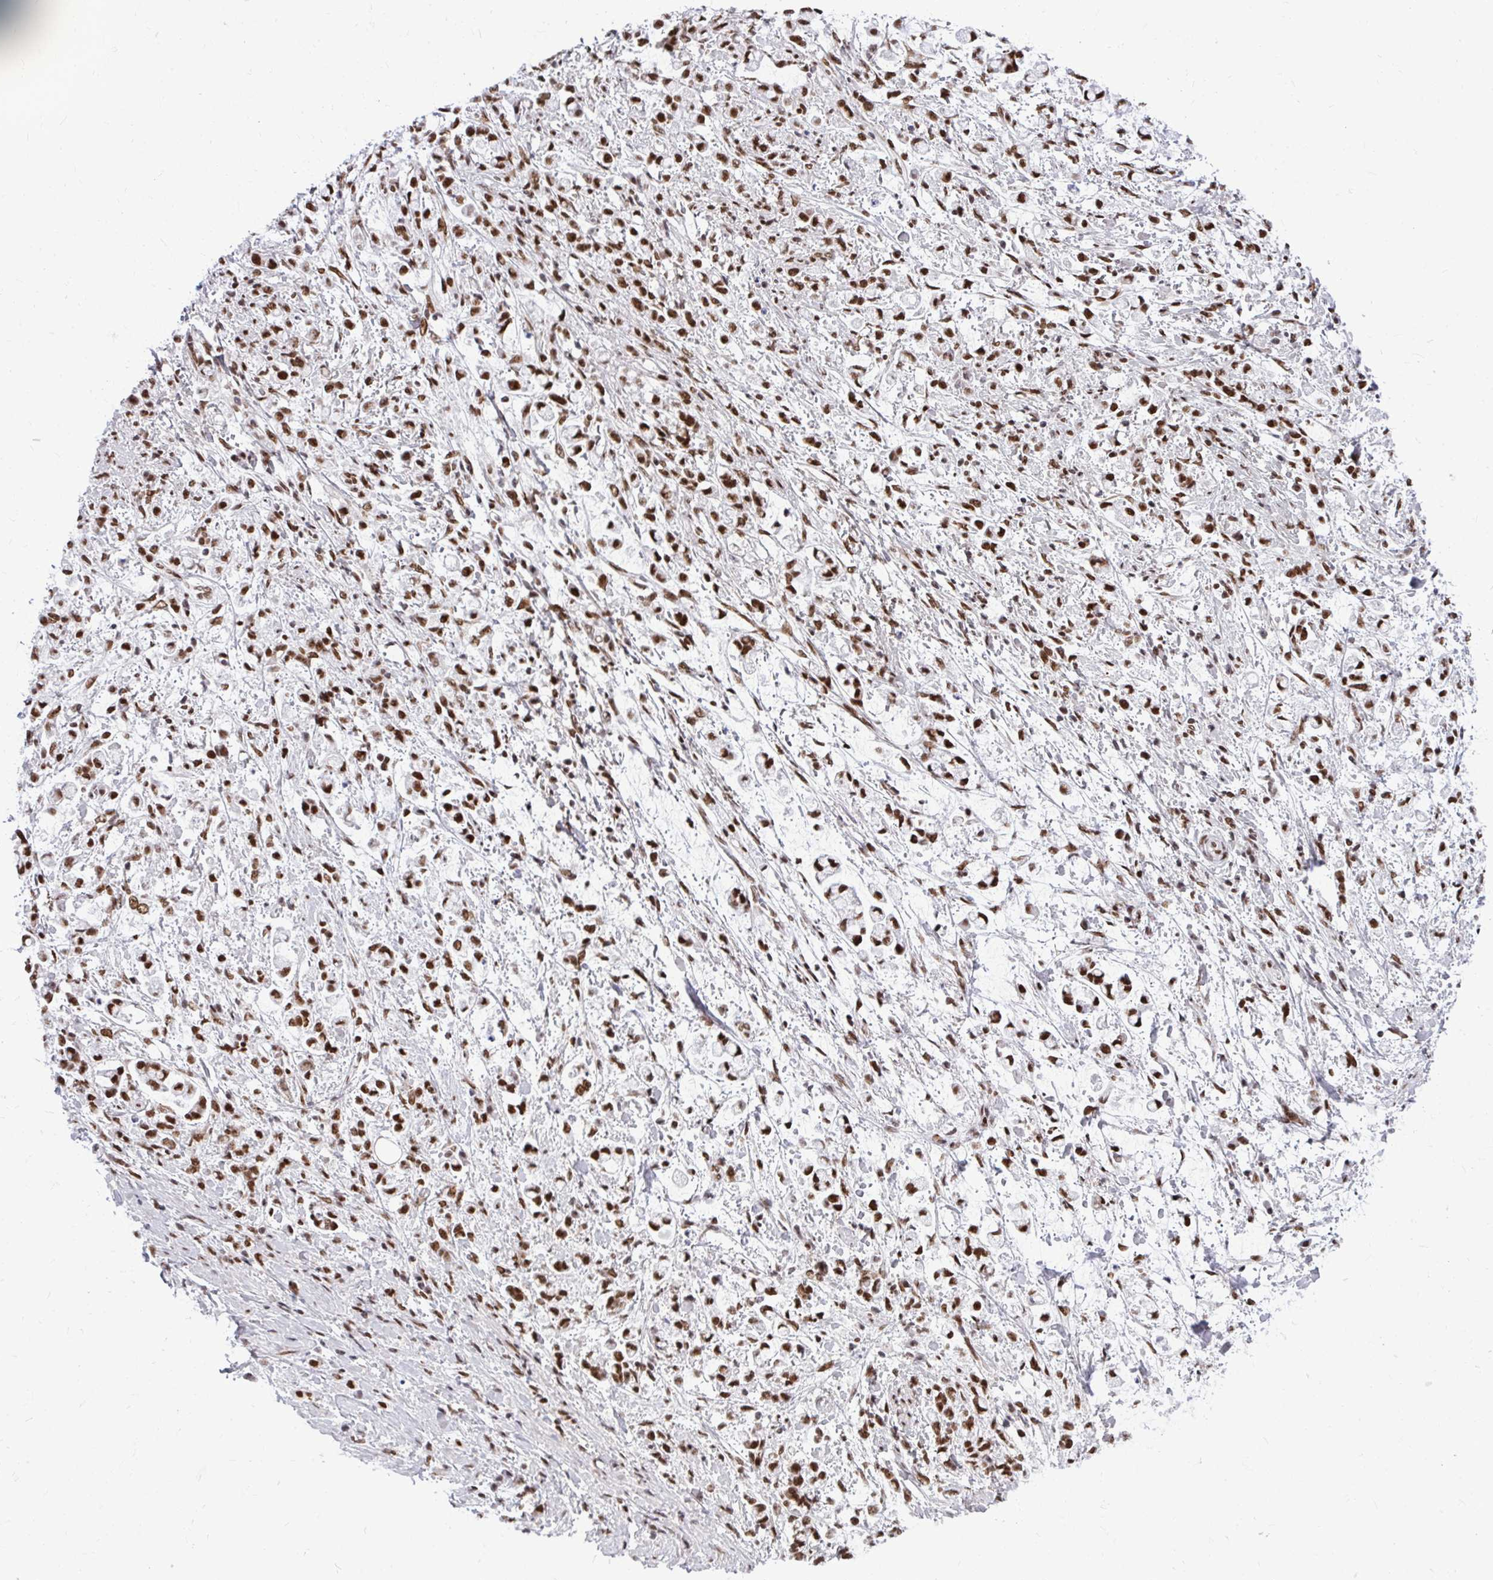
{"staining": {"intensity": "strong", "quantity": ">75%", "location": "nuclear"}, "tissue": "stomach cancer", "cell_type": "Tumor cells", "image_type": "cancer", "snomed": [{"axis": "morphology", "description": "Adenocarcinoma, NOS"}, {"axis": "topography", "description": "Stomach"}], "caption": "Stomach cancer stained with immunohistochemistry (IHC) demonstrates strong nuclear staining in approximately >75% of tumor cells.", "gene": "CDYL", "patient": {"sex": "female", "age": 60}}